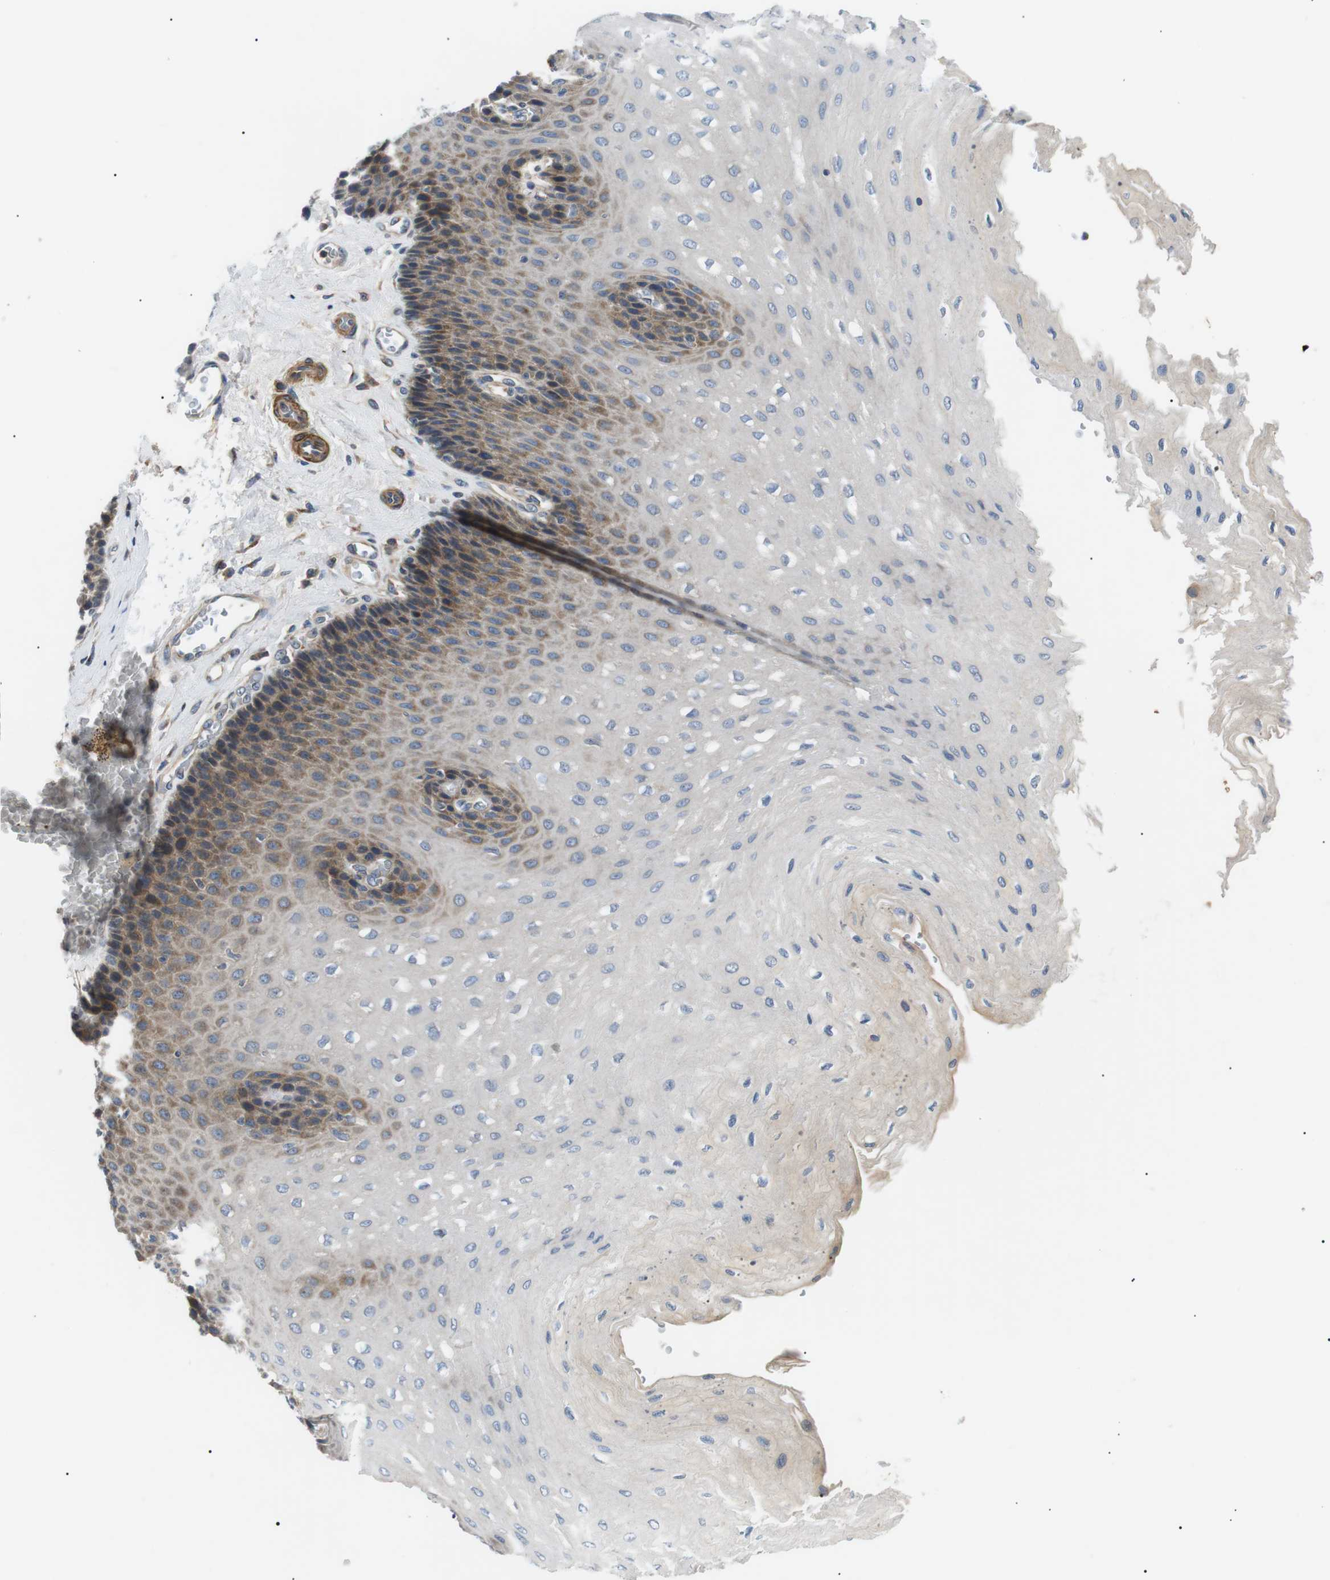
{"staining": {"intensity": "moderate", "quantity": "<25%", "location": "cytoplasmic/membranous"}, "tissue": "esophagus", "cell_type": "Squamous epithelial cells", "image_type": "normal", "snomed": [{"axis": "morphology", "description": "Normal tissue, NOS"}, {"axis": "topography", "description": "Esophagus"}], "caption": "Immunohistochemistry (DAB (3,3'-diaminobenzidine)) staining of unremarkable esophagus demonstrates moderate cytoplasmic/membranous protein positivity in about <25% of squamous epithelial cells.", "gene": "DIPK1A", "patient": {"sex": "female", "age": 72}}